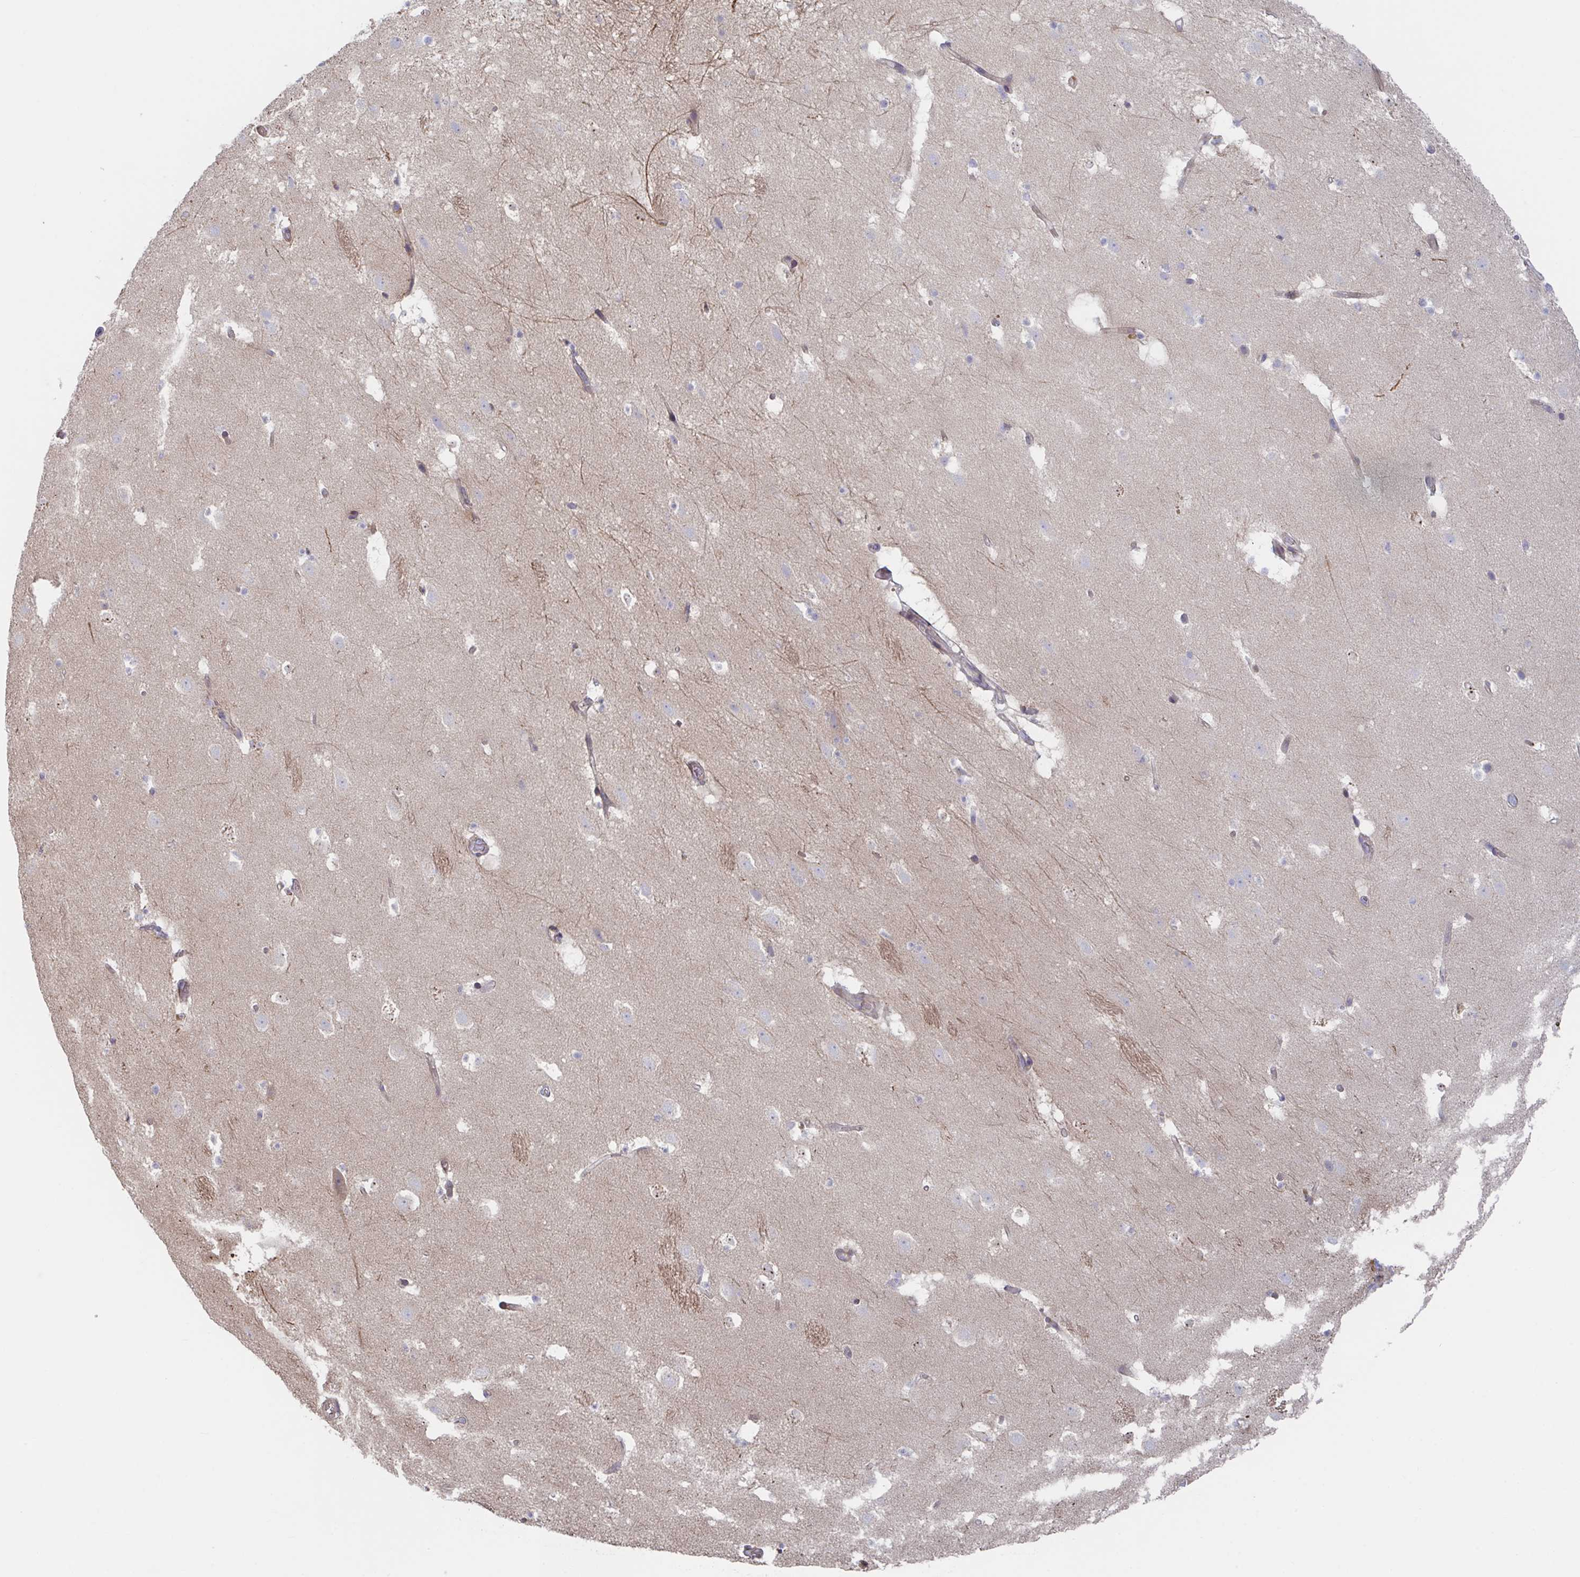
{"staining": {"intensity": "negative", "quantity": "none", "location": "none"}, "tissue": "caudate", "cell_type": "Glial cells", "image_type": "normal", "snomed": [{"axis": "morphology", "description": "Normal tissue, NOS"}, {"axis": "topography", "description": "Lateral ventricle wall"}], "caption": "This is an immunohistochemistry image of benign human caudate. There is no staining in glial cells.", "gene": "FJX1", "patient": {"sex": "male", "age": 37}}